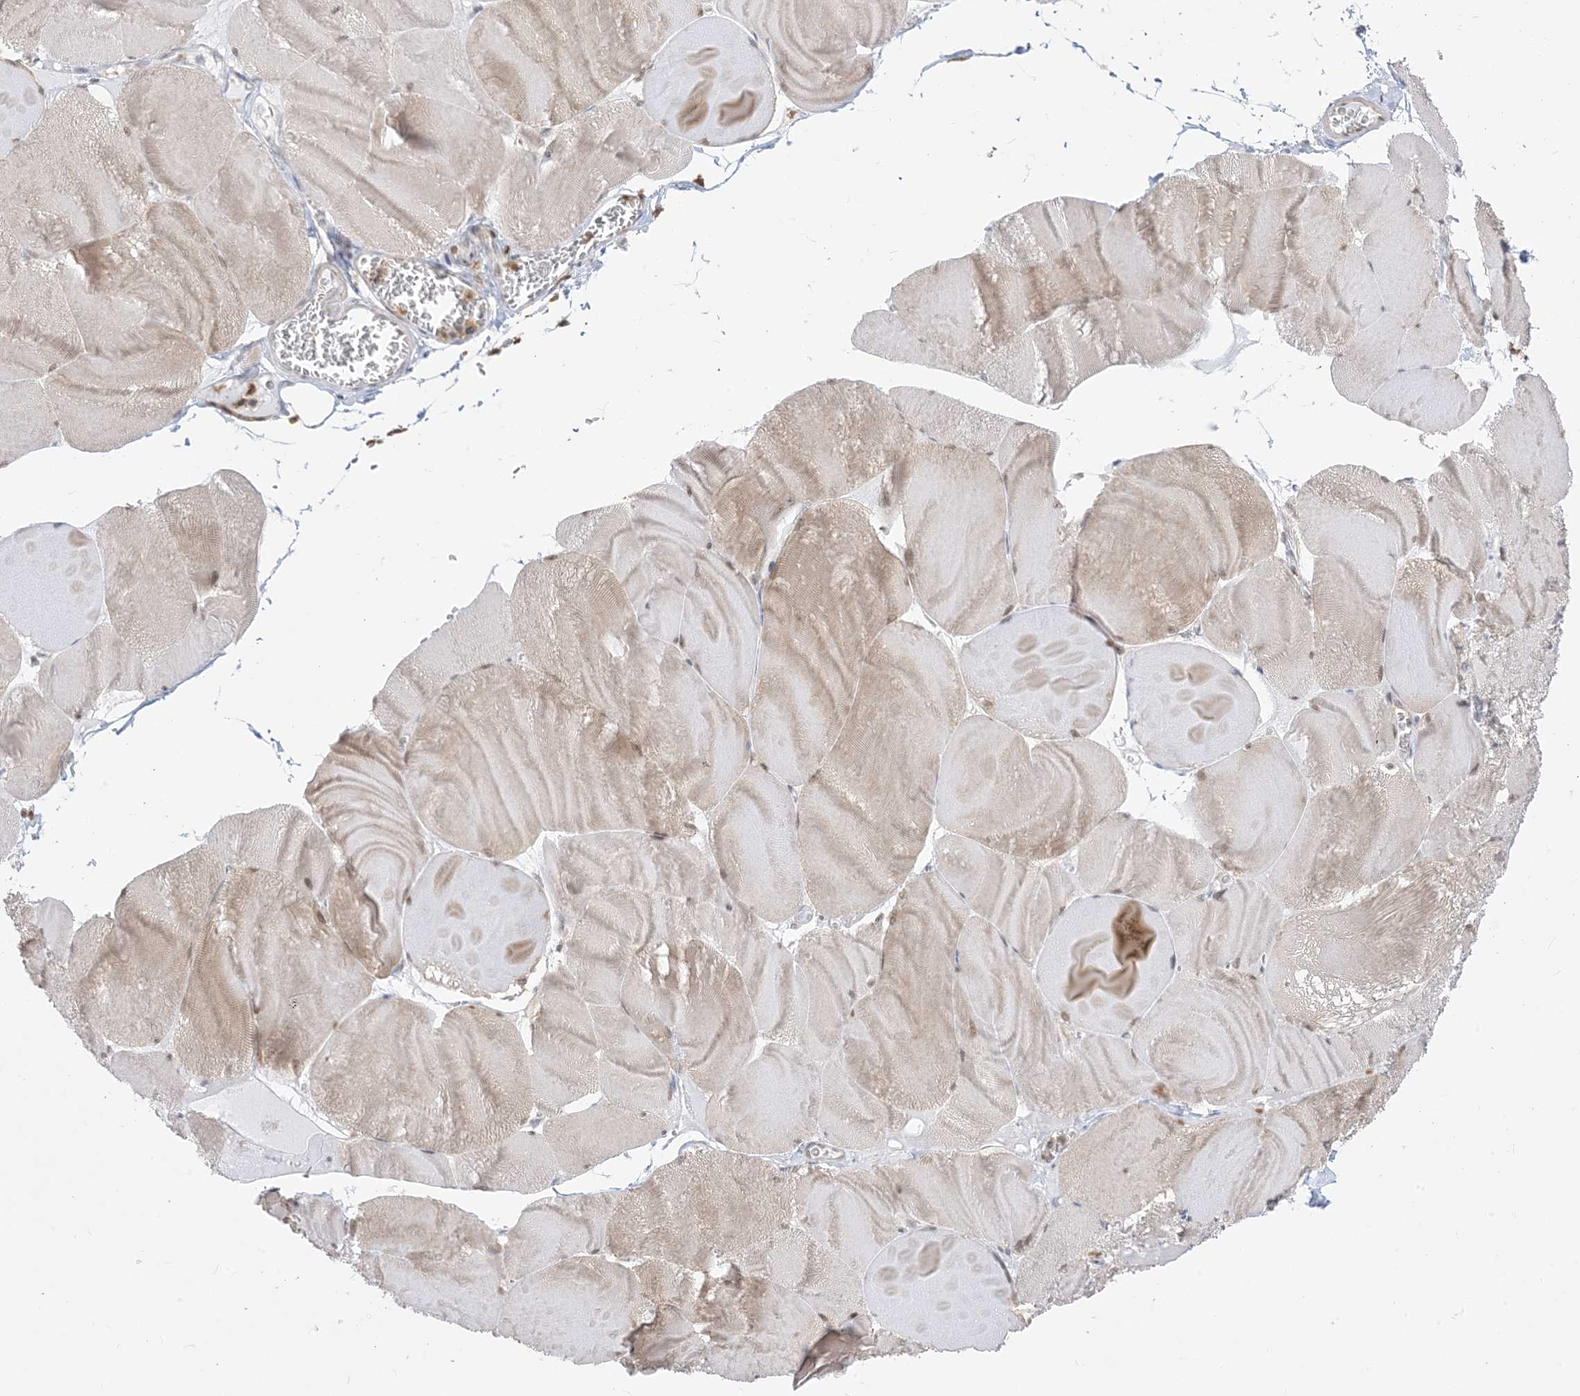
{"staining": {"intensity": "weak", "quantity": "<25%", "location": "cytoplasmic/membranous"}, "tissue": "skeletal muscle", "cell_type": "Myocytes", "image_type": "normal", "snomed": [{"axis": "morphology", "description": "Normal tissue, NOS"}, {"axis": "morphology", "description": "Basal cell carcinoma"}, {"axis": "topography", "description": "Skeletal muscle"}], "caption": "DAB (3,3'-diaminobenzidine) immunohistochemical staining of unremarkable skeletal muscle reveals no significant expression in myocytes.", "gene": "KANSL3", "patient": {"sex": "female", "age": 64}}